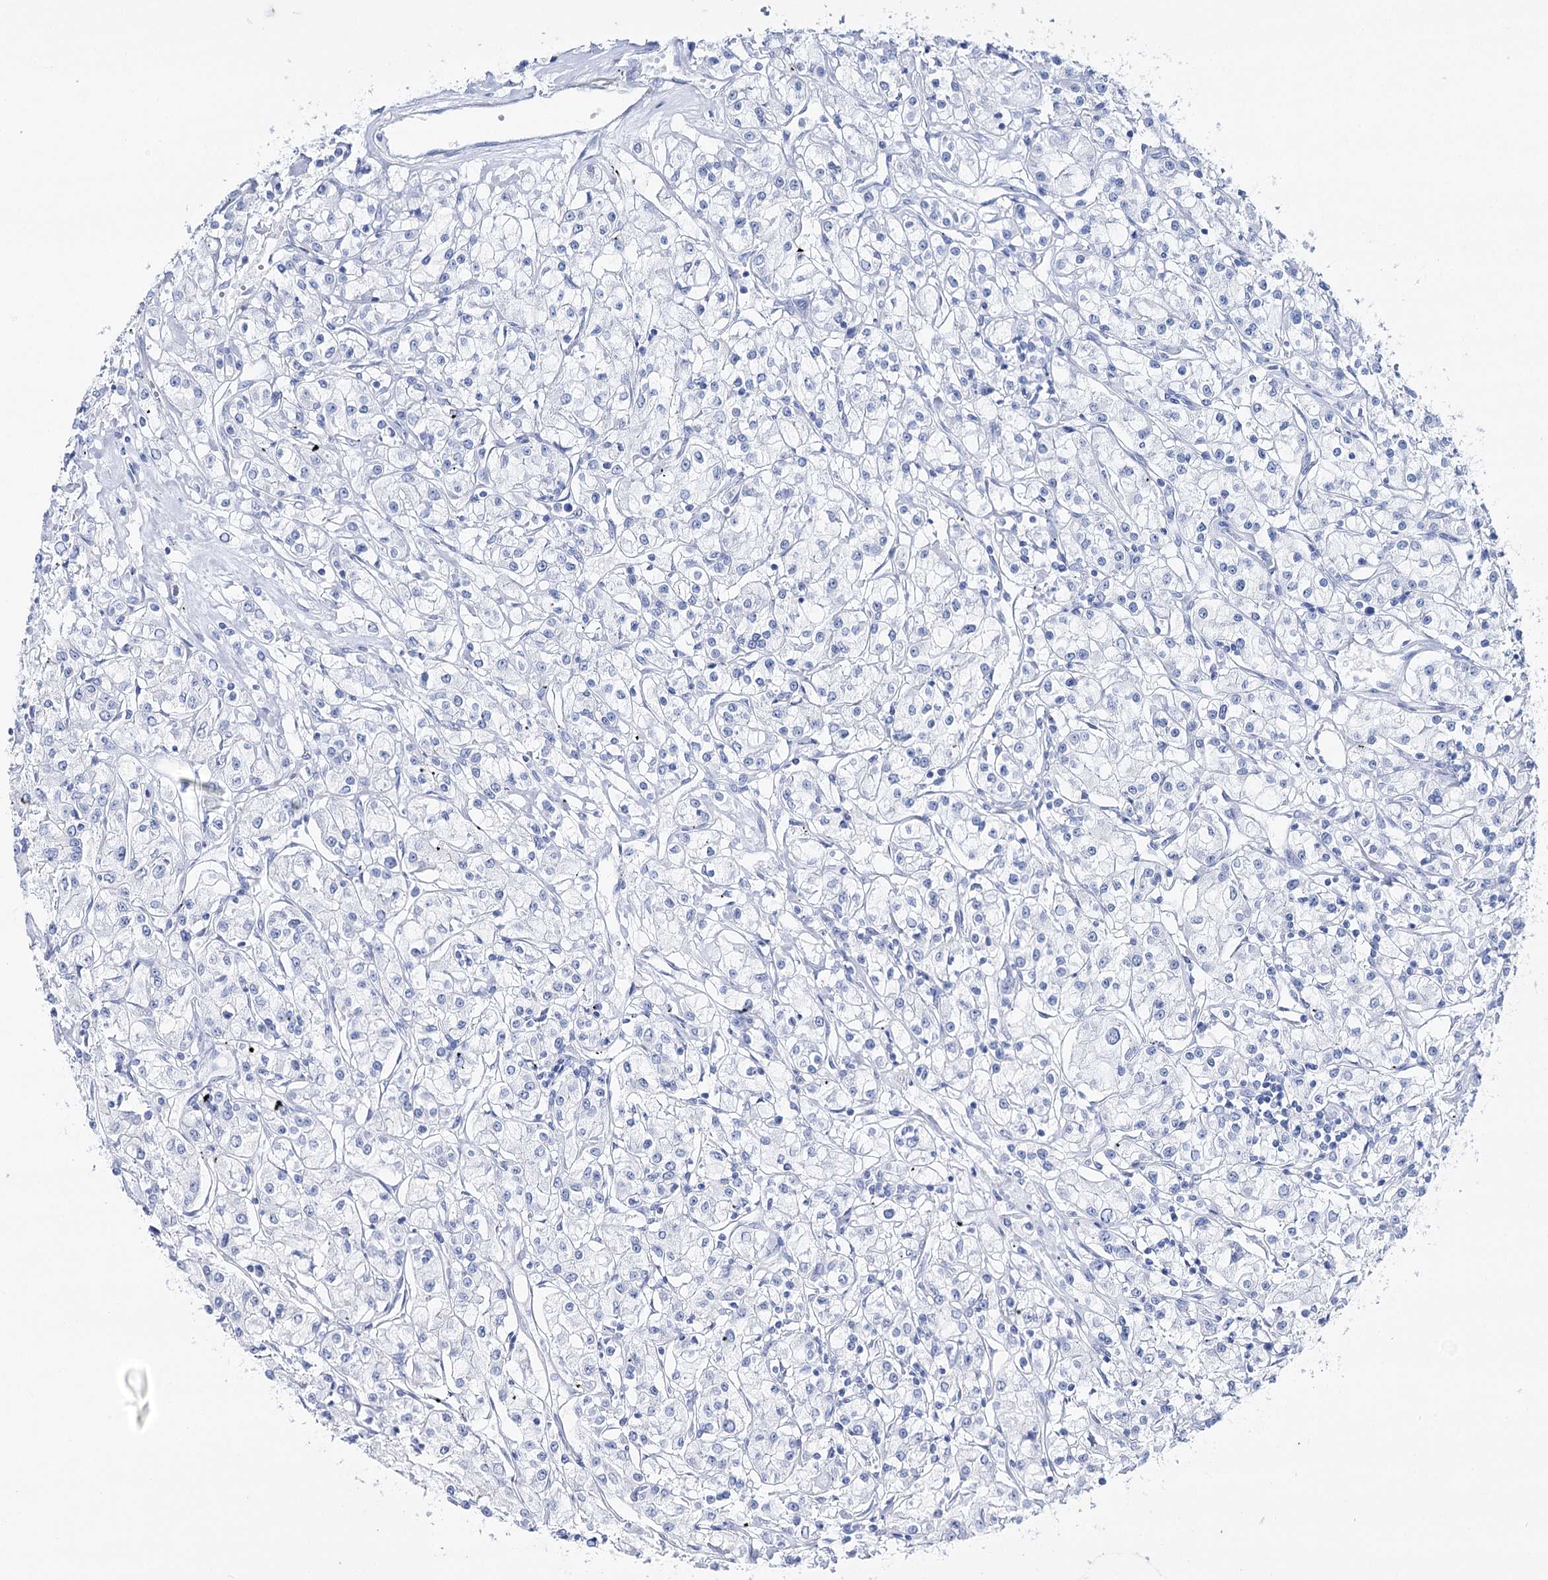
{"staining": {"intensity": "negative", "quantity": "none", "location": "none"}, "tissue": "renal cancer", "cell_type": "Tumor cells", "image_type": "cancer", "snomed": [{"axis": "morphology", "description": "Adenocarcinoma, NOS"}, {"axis": "topography", "description": "Kidney"}], "caption": "DAB immunohistochemical staining of human adenocarcinoma (renal) demonstrates no significant positivity in tumor cells. (DAB IHC, high magnification).", "gene": "CSN3", "patient": {"sex": "female", "age": 59}}